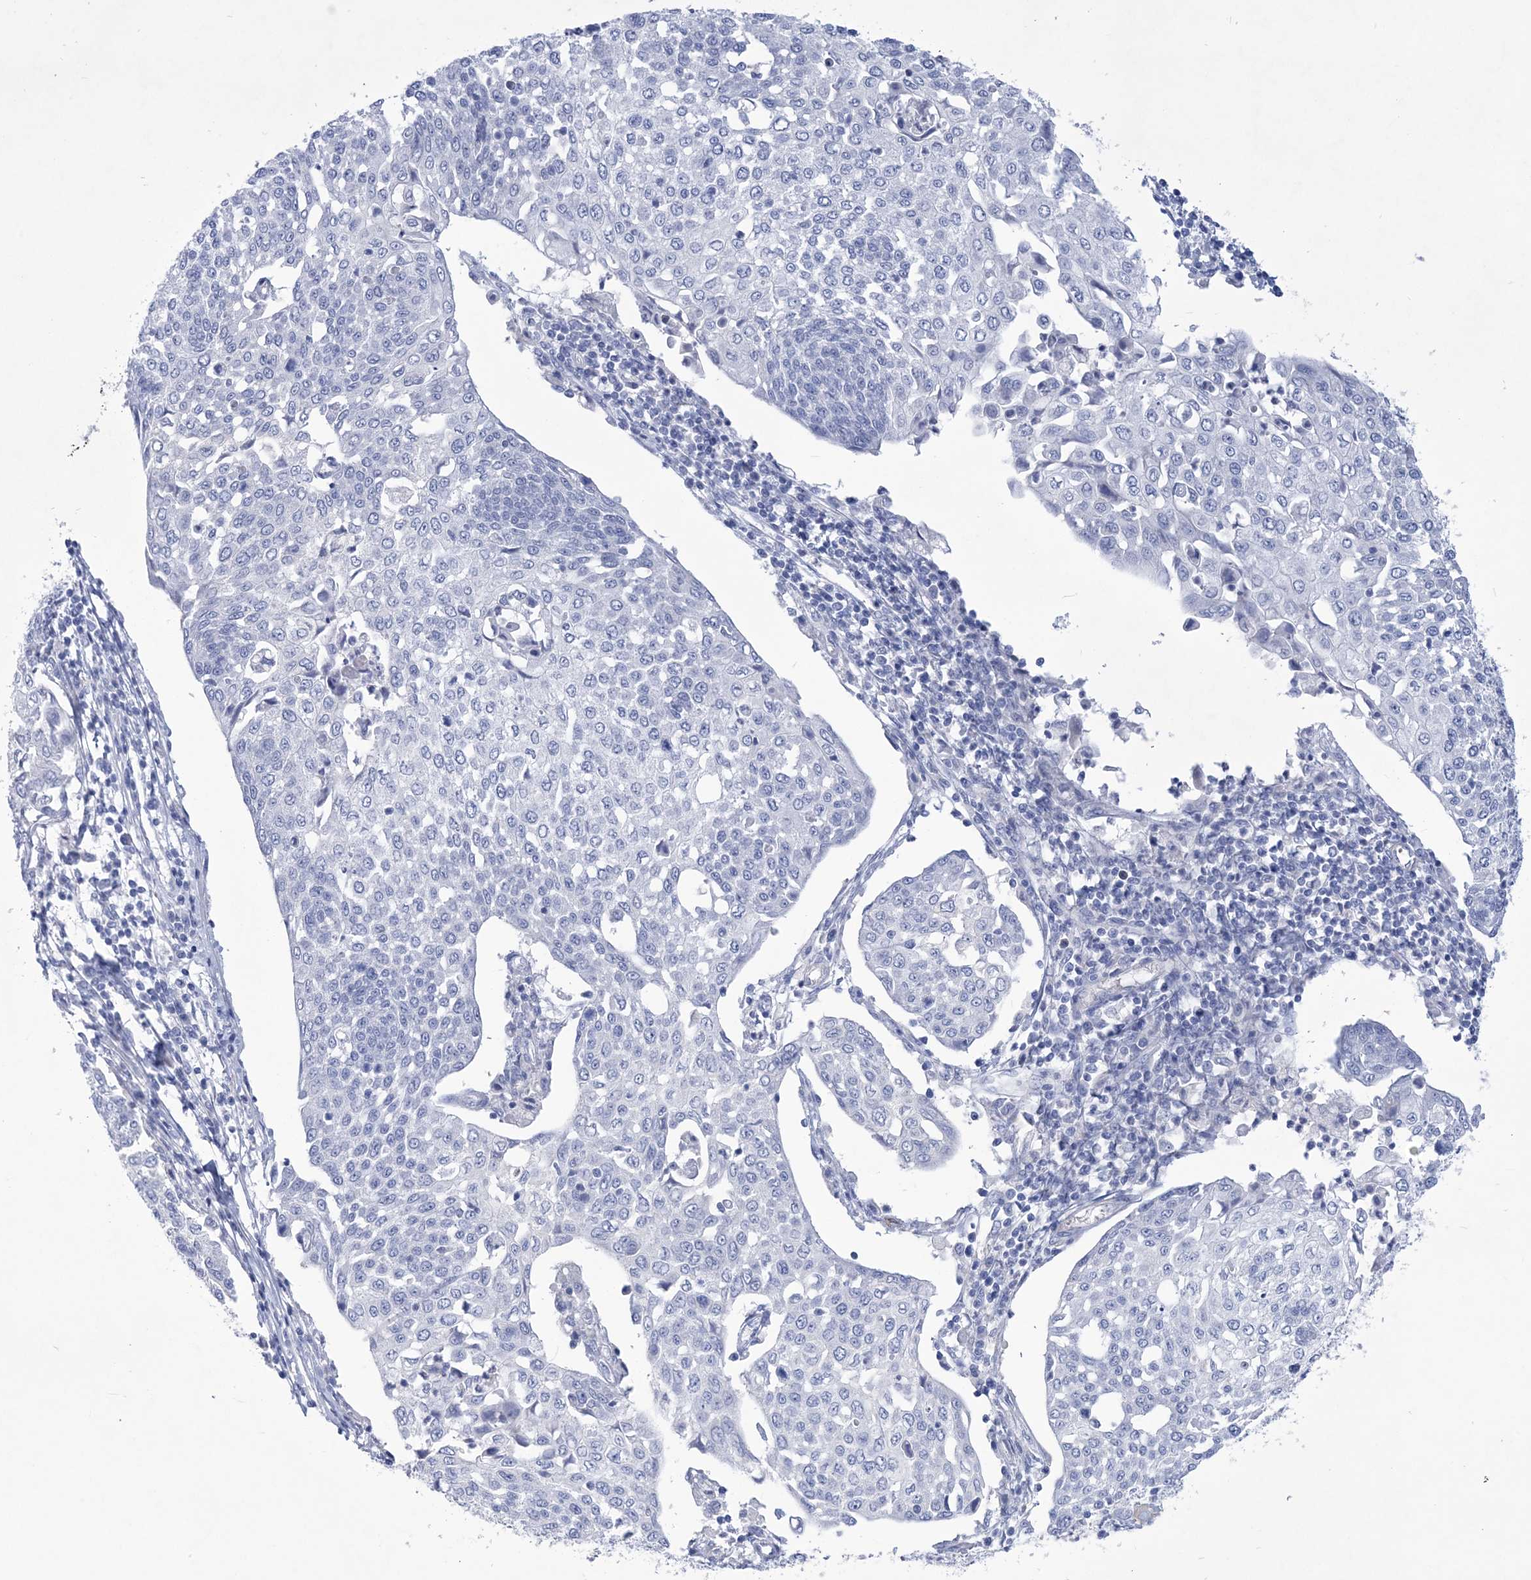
{"staining": {"intensity": "negative", "quantity": "none", "location": "none"}, "tissue": "cervical cancer", "cell_type": "Tumor cells", "image_type": "cancer", "snomed": [{"axis": "morphology", "description": "Squamous cell carcinoma, NOS"}, {"axis": "topography", "description": "Cervix"}], "caption": "This is a micrograph of immunohistochemistry (IHC) staining of cervical cancer, which shows no staining in tumor cells.", "gene": "WDR74", "patient": {"sex": "female", "age": 34}}